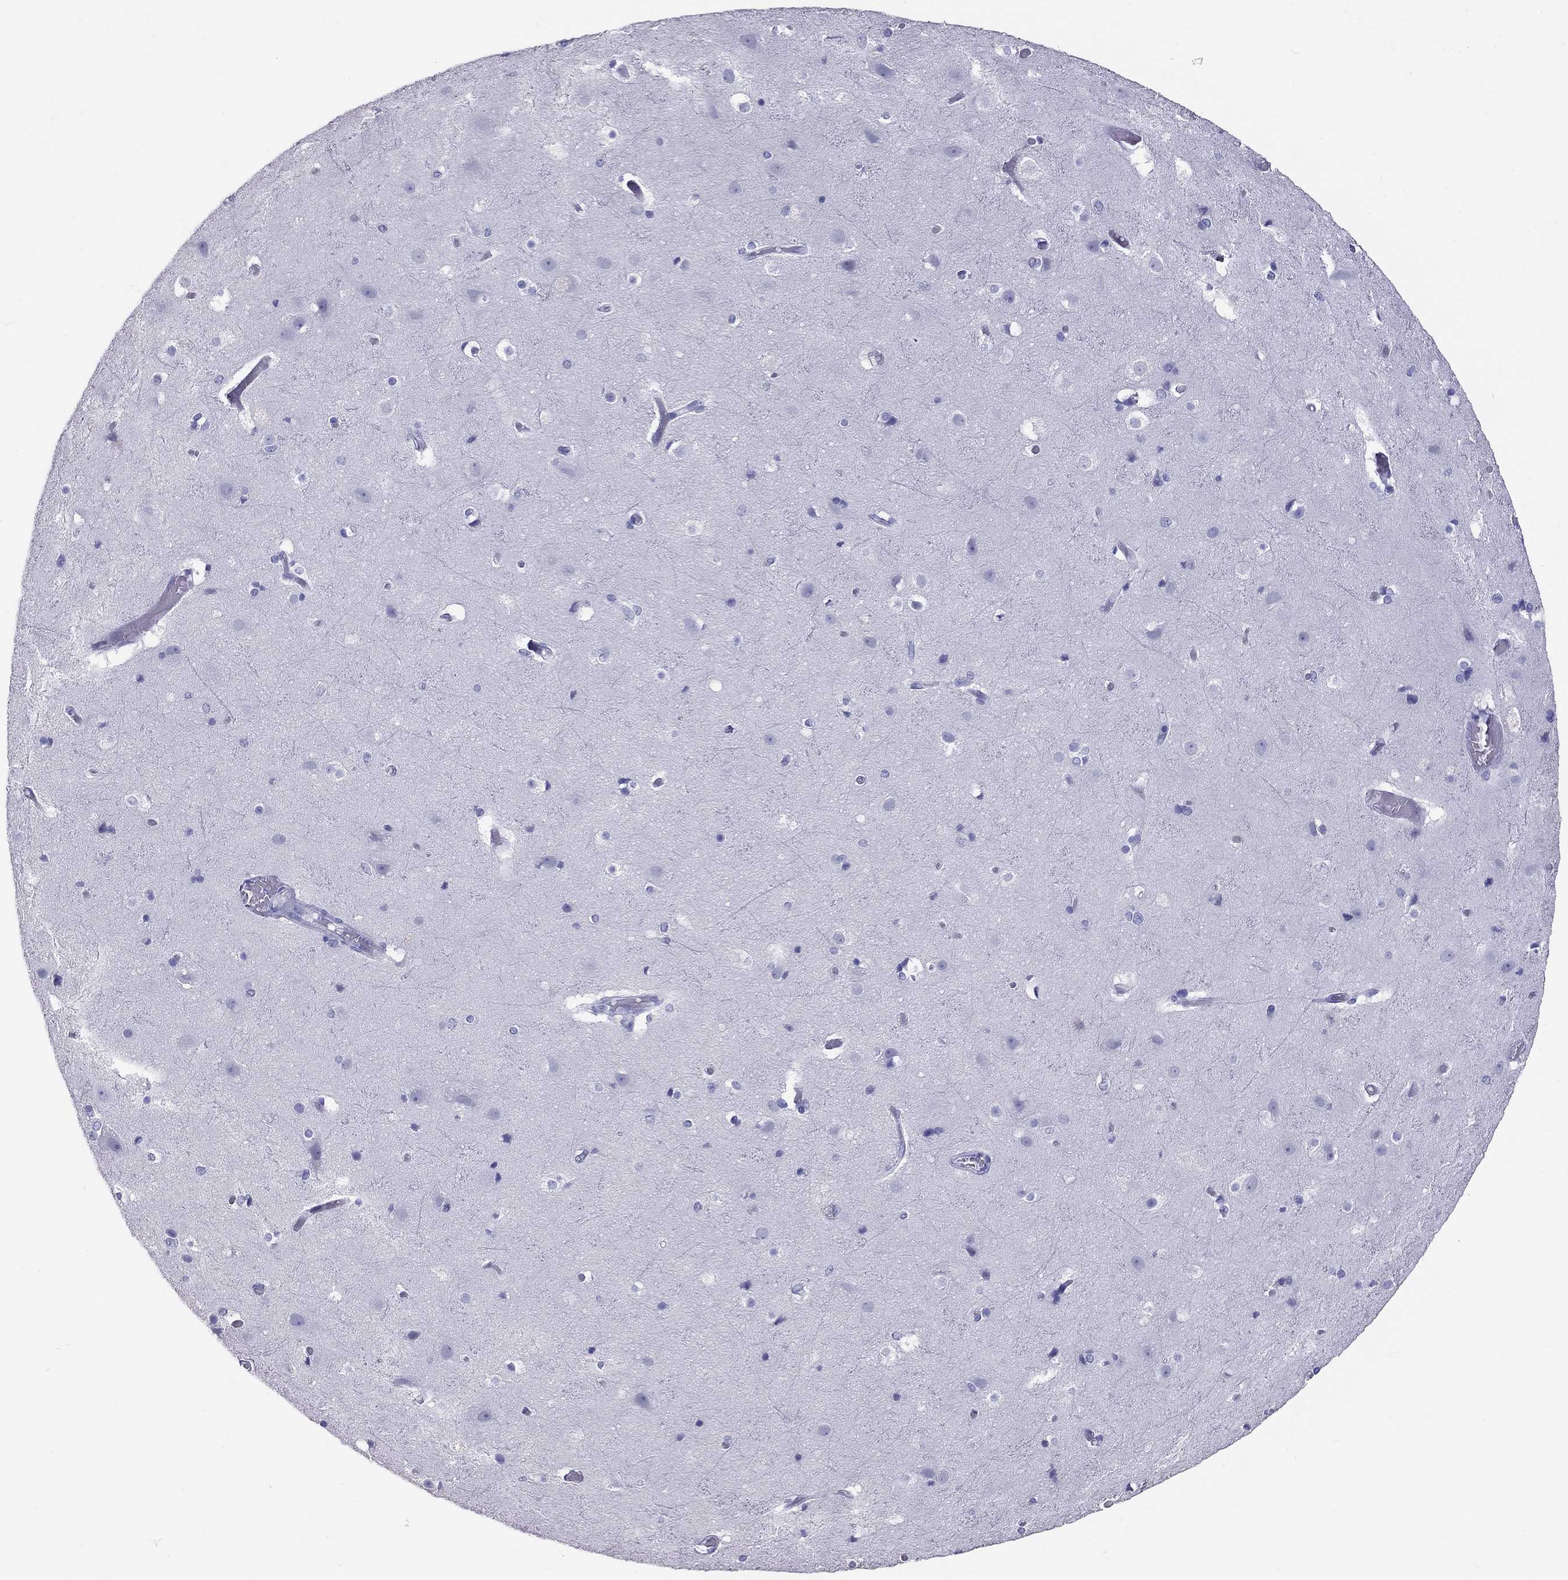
{"staining": {"intensity": "negative", "quantity": "none", "location": "none"}, "tissue": "cerebral cortex", "cell_type": "Endothelial cells", "image_type": "normal", "snomed": [{"axis": "morphology", "description": "Normal tissue, NOS"}, {"axis": "topography", "description": "Cerebral cortex"}], "caption": "DAB (3,3'-diaminobenzidine) immunohistochemical staining of normal cerebral cortex exhibits no significant expression in endothelial cells.", "gene": "PSMB11", "patient": {"sex": "female", "age": 52}}